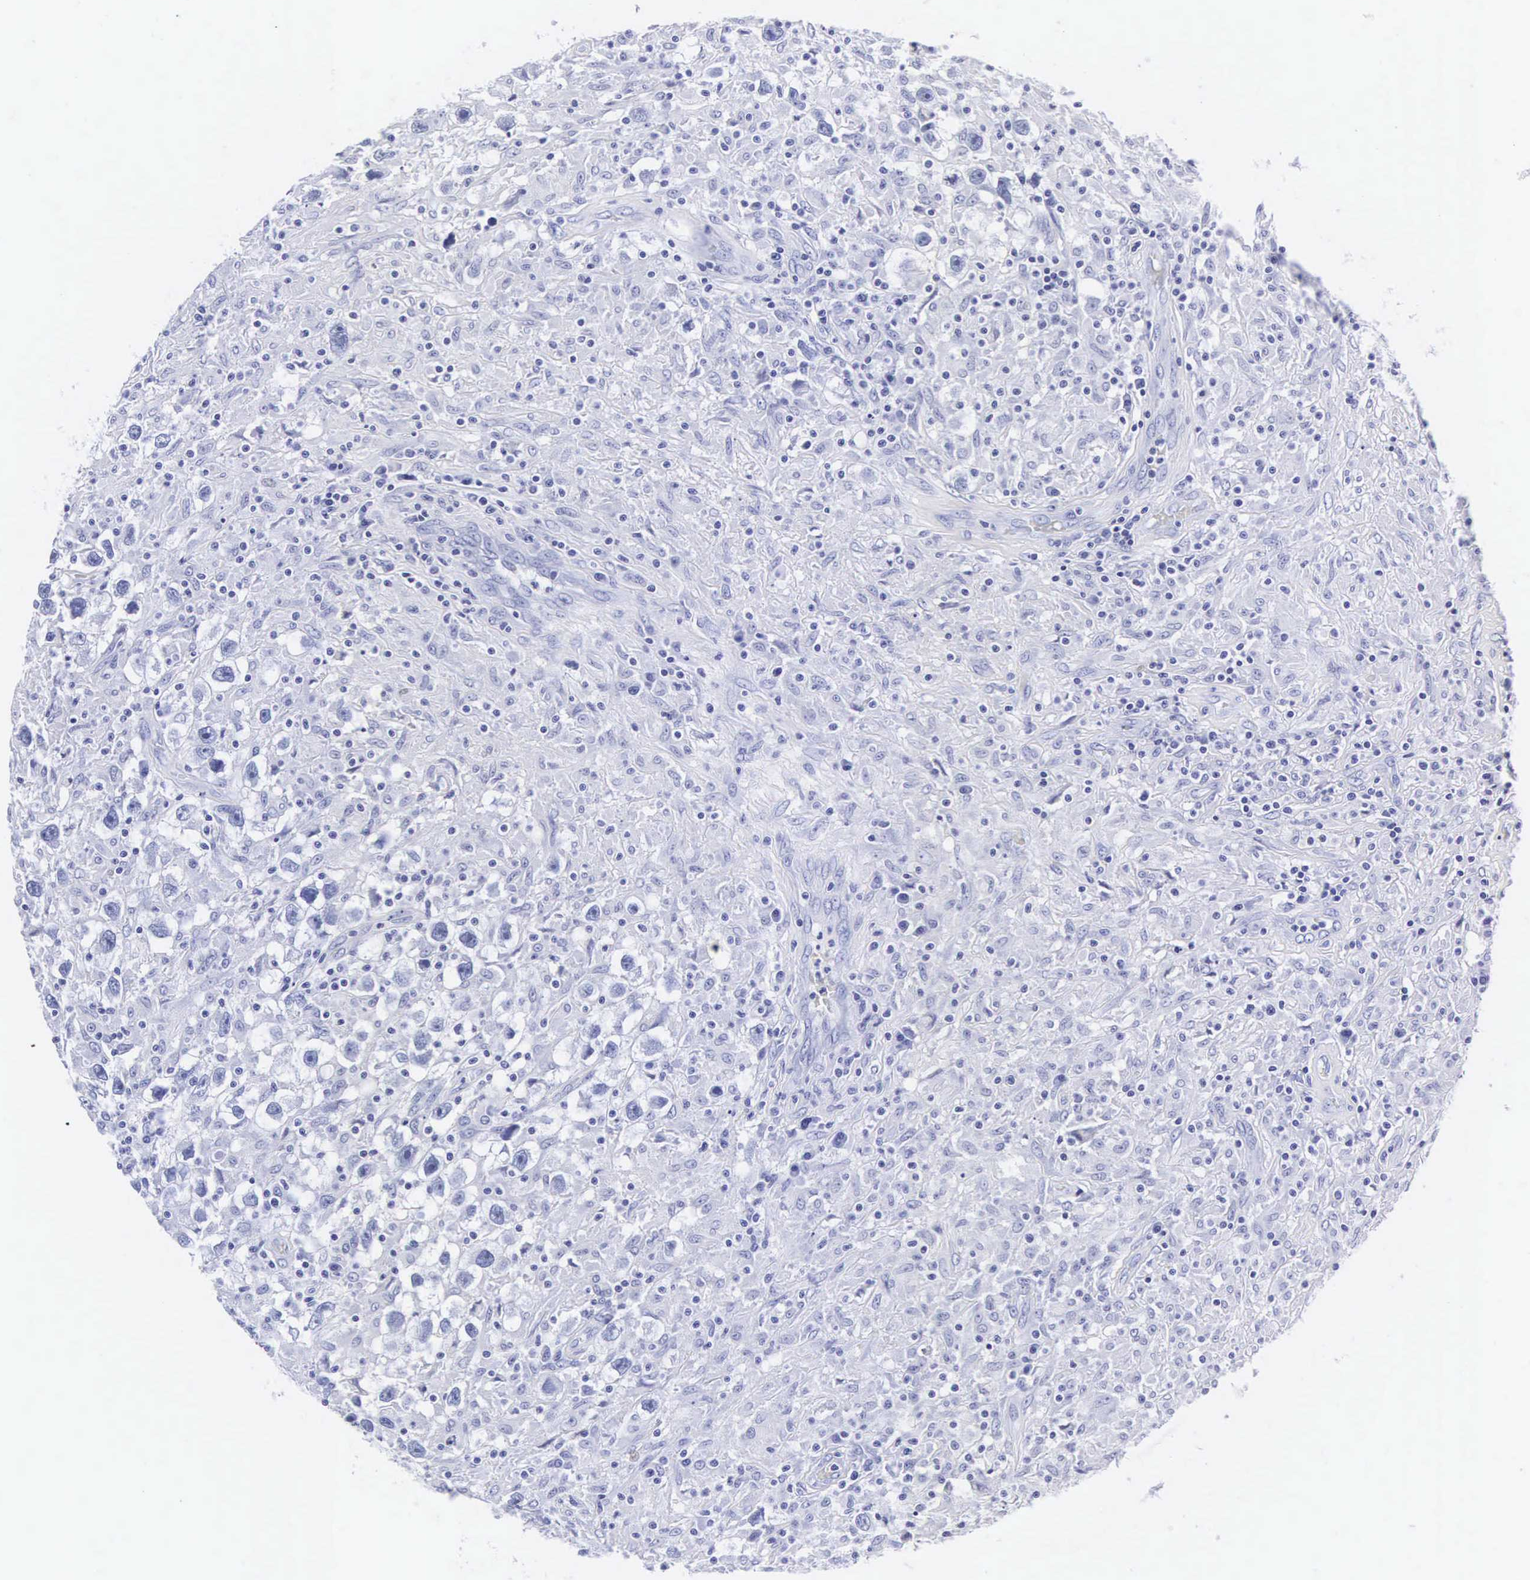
{"staining": {"intensity": "negative", "quantity": "none", "location": "none"}, "tissue": "testis cancer", "cell_type": "Tumor cells", "image_type": "cancer", "snomed": [{"axis": "morphology", "description": "Seminoma, NOS"}, {"axis": "topography", "description": "Testis"}], "caption": "DAB immunohistochemical staining of human testis cancer shows no significant staining in tumor cells. (IHC, brightfield microscopy, high magnification).", "gene": "INS", "patient": {"sex": "male", "age": 34}}